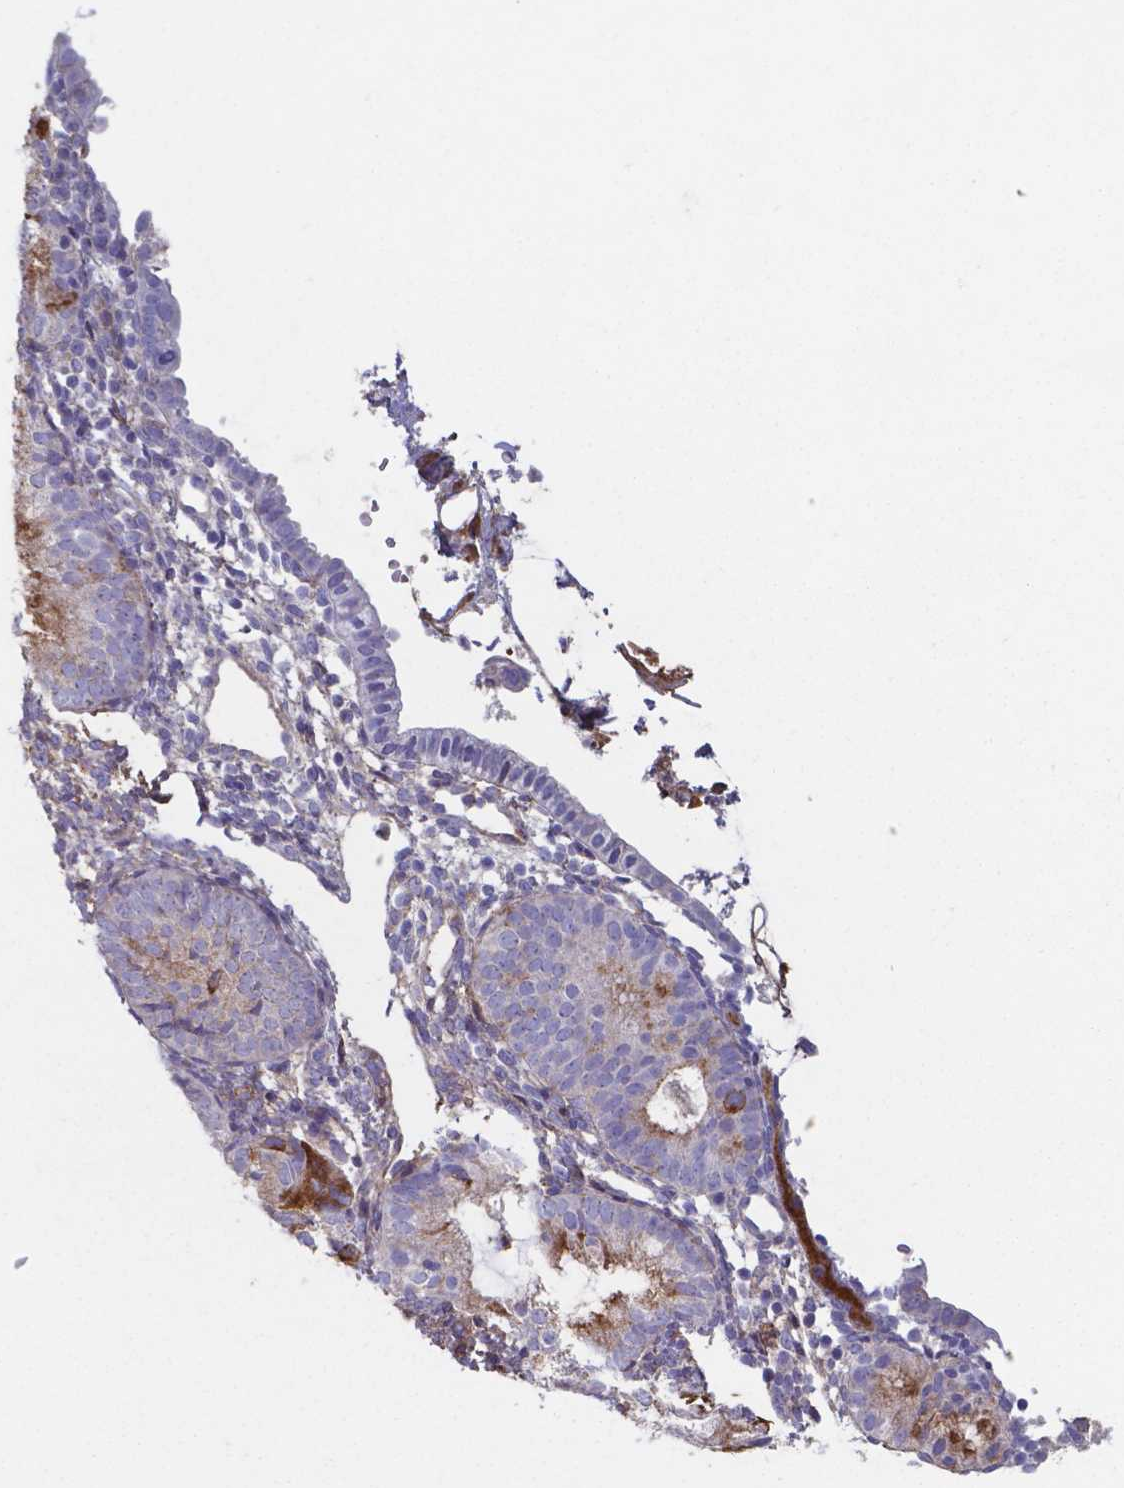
{"staining": {"intensity": "moderate", "quantity": ">75%", "location": "cytoplasmic/membranous"}, "tissue": "endometrial cancer", "cell_type": "Tumor cells", "image_type": "cancer", "snomed": [{"axis": "morphology", "description": "Adenocarcinoma, NOS"}, {"axis": "topography", "description": "Endometrium"}], "caption": "This is a histology image of IHC staining of endometrial cancer (adenocarcinoma), which shows moderate positivity in the cytoplasmic/membranous of tumor cells.", "gene": "SERPINA1", "patient": {"sex": "female", "age": 81}}